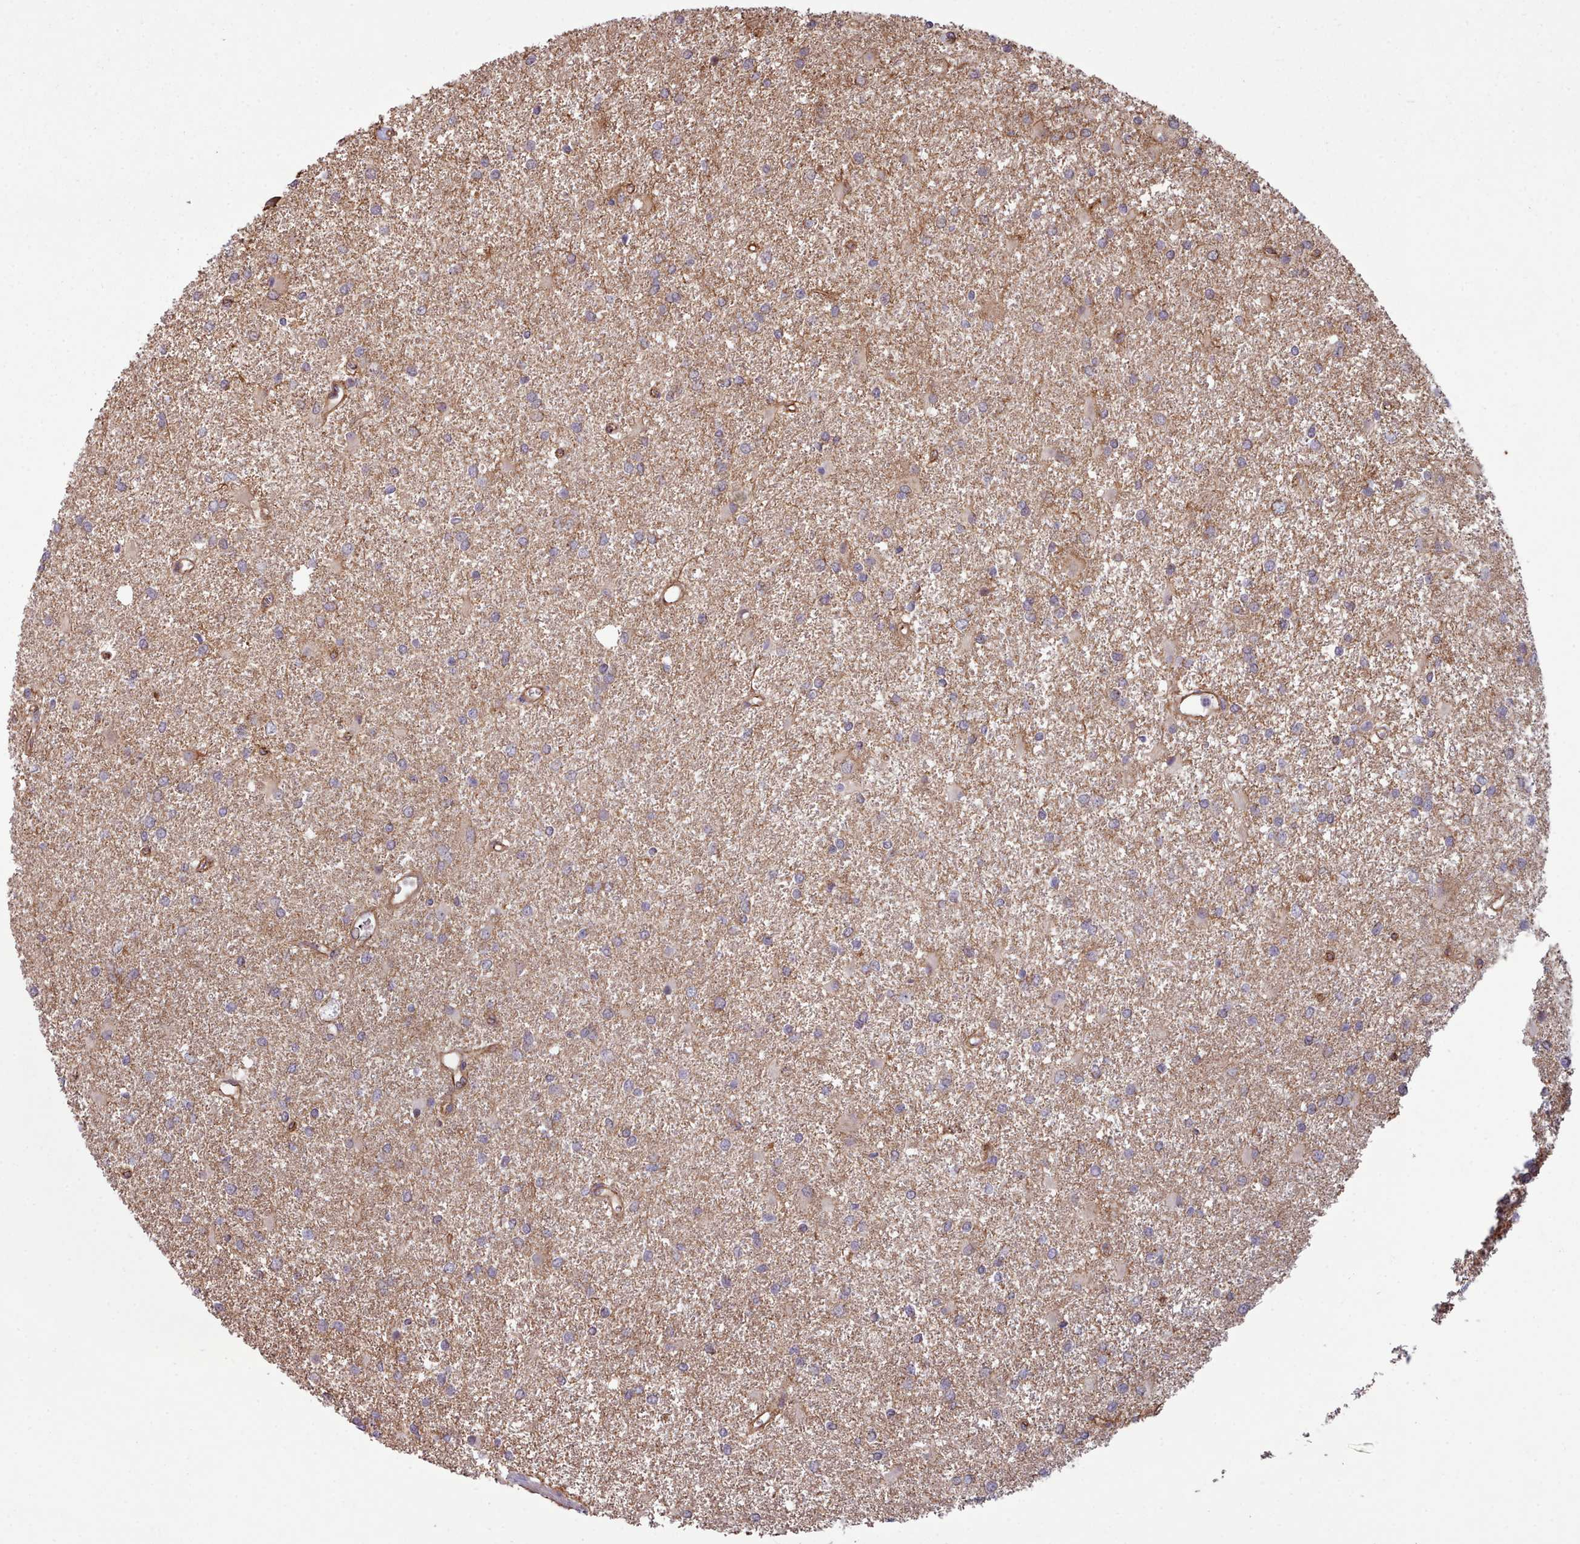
{"staining": {"intensity": "weak", "quantity": "<25%", "location": "cytoplasmic/membranous"}, "tissue": "glioma", "cell_type": "Tumor cells", "image_type": "cancer", "snomed": [{"axis": "morphology", "description": "Glioma, malignant, High grade"}, {"axis": "topography", "description": "Brain"}], "caption": "Immunohistochemistry of human glioma shows no staining in tumor cells.", "gene": "MRPL46", "patient": {"sex": "female", "age": 50}}